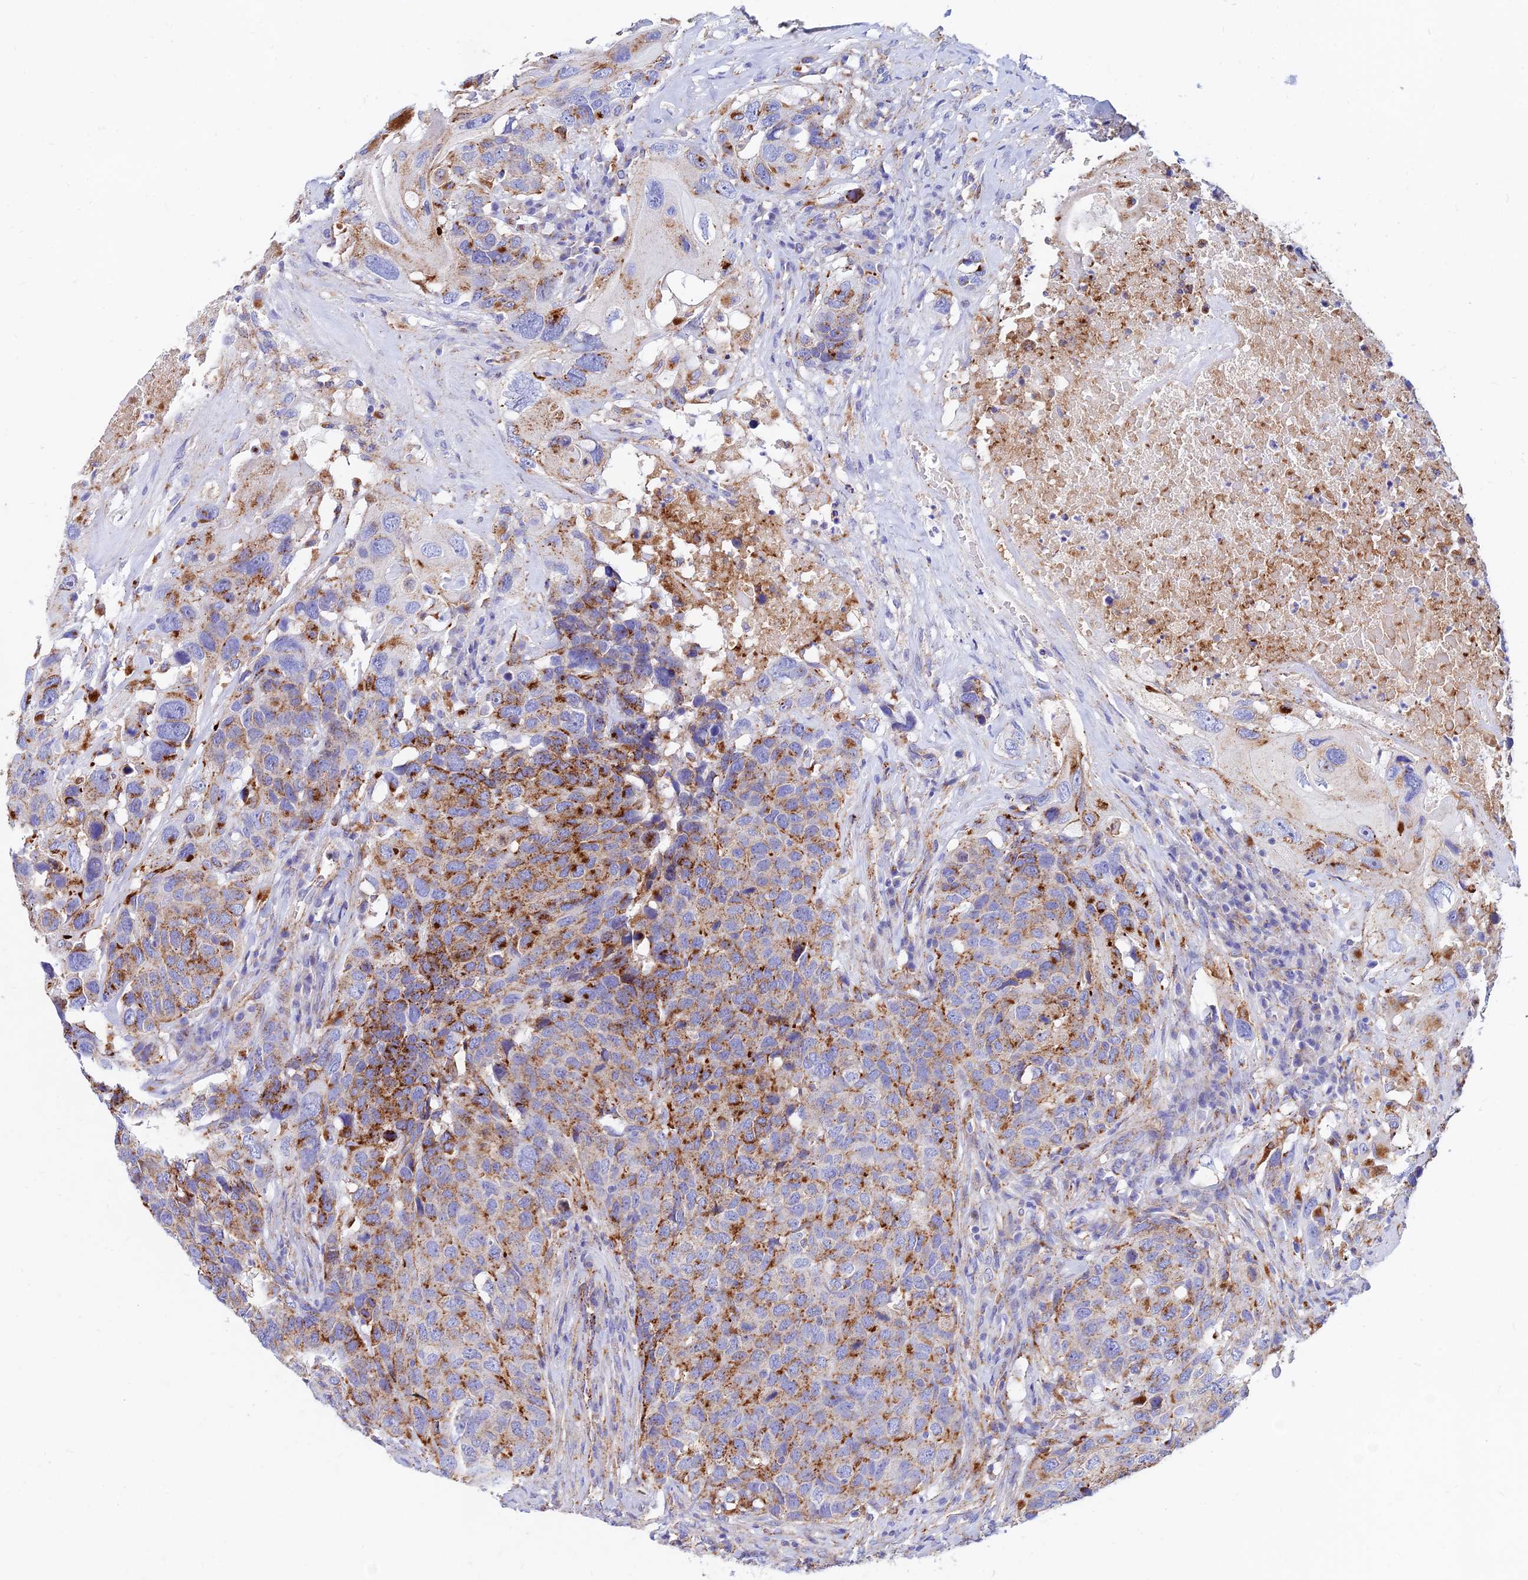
{"staining": {"intensity": "moderate", "quantity": ">75%", "location": "cytoplasmic/membranous"}, "tissue": "head and neck cancer", "cell_type": "Tumor cells", "image_type": "cancer", "snomed": [{"axis": "morphology", "description": "Squamous cell carcinoma, NOS"}, {"axis": "topography", "description": "Head-Neck"}], "caption": "About >75% of tumor cells in human squamous cell carcinoma (head and neck) reveal moderate cytoplasmic/membranous protein positivity as visualized by brown immunohistochemical staining.", "gene": "SPNS1", "patient": {"sex": "male", "age": 66}}